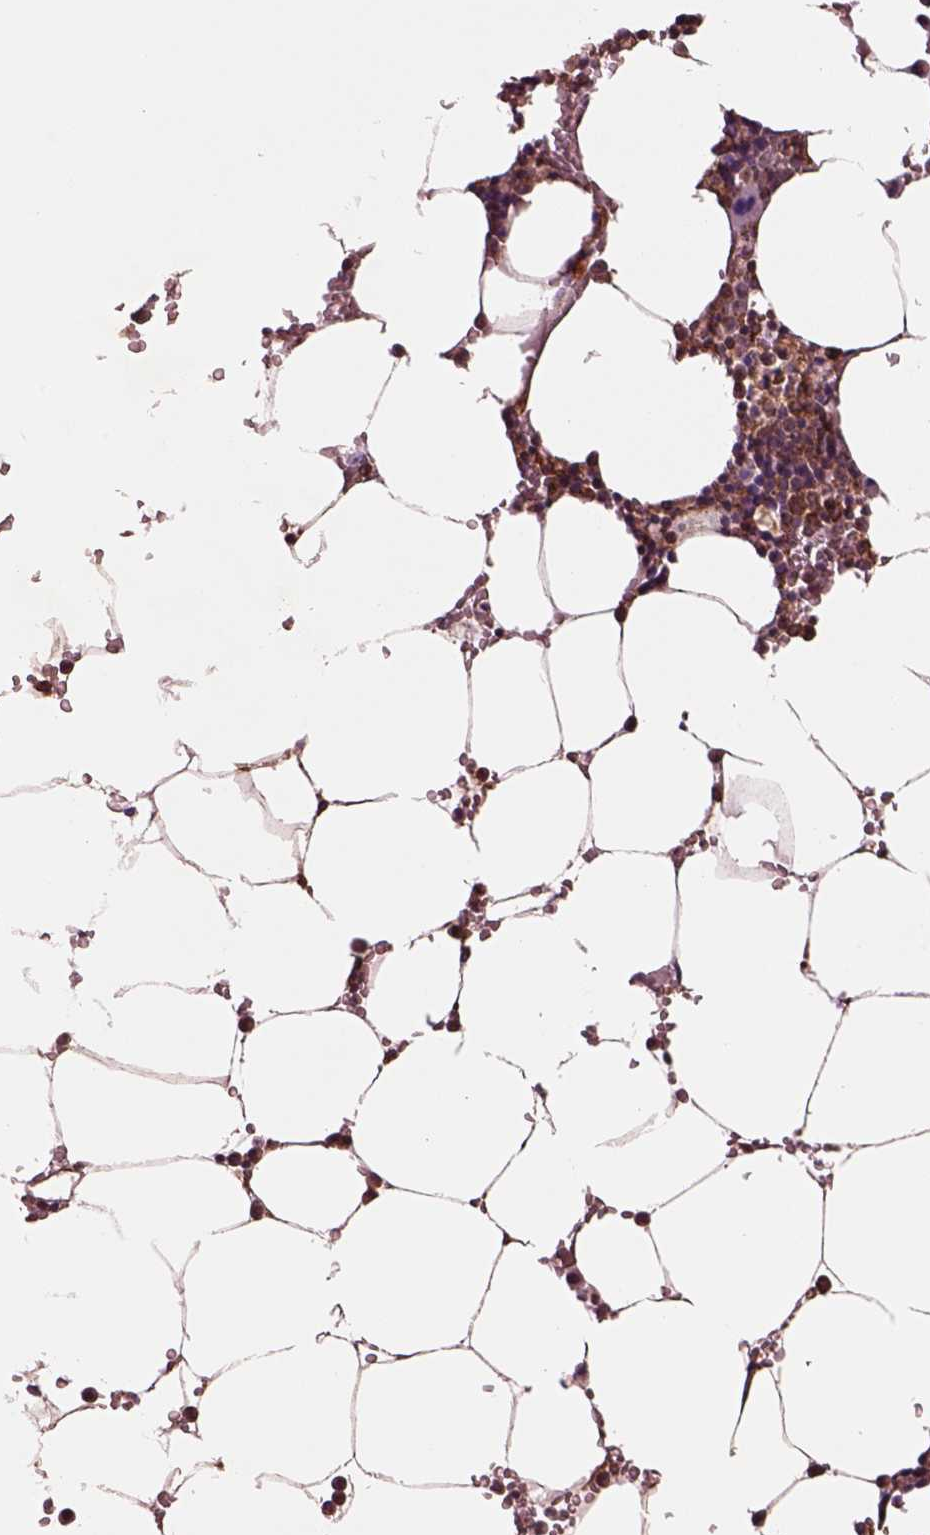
{"staining": {"intensity": "strong", "quantity": "<25%", "location": "cytoplasmic/membranous"}, "tissue": "bone marrow", "cell_type": "Hematopoietic cells", "image_type": "normal", "snomed": [{"axis": "morphology", "description": "Normal tissue, NOS"}, {"axis": "topography", "description": "Bone marrow"}], "caption": "The image displays immunohistochemical staining of benign bone marrow. There is strong cytoplasmic/membranous staining is appreciated in about <25% of hematopoietic cells.", "gene": "WASHC2A", "patient": {"sex": "female", "age": 52}}